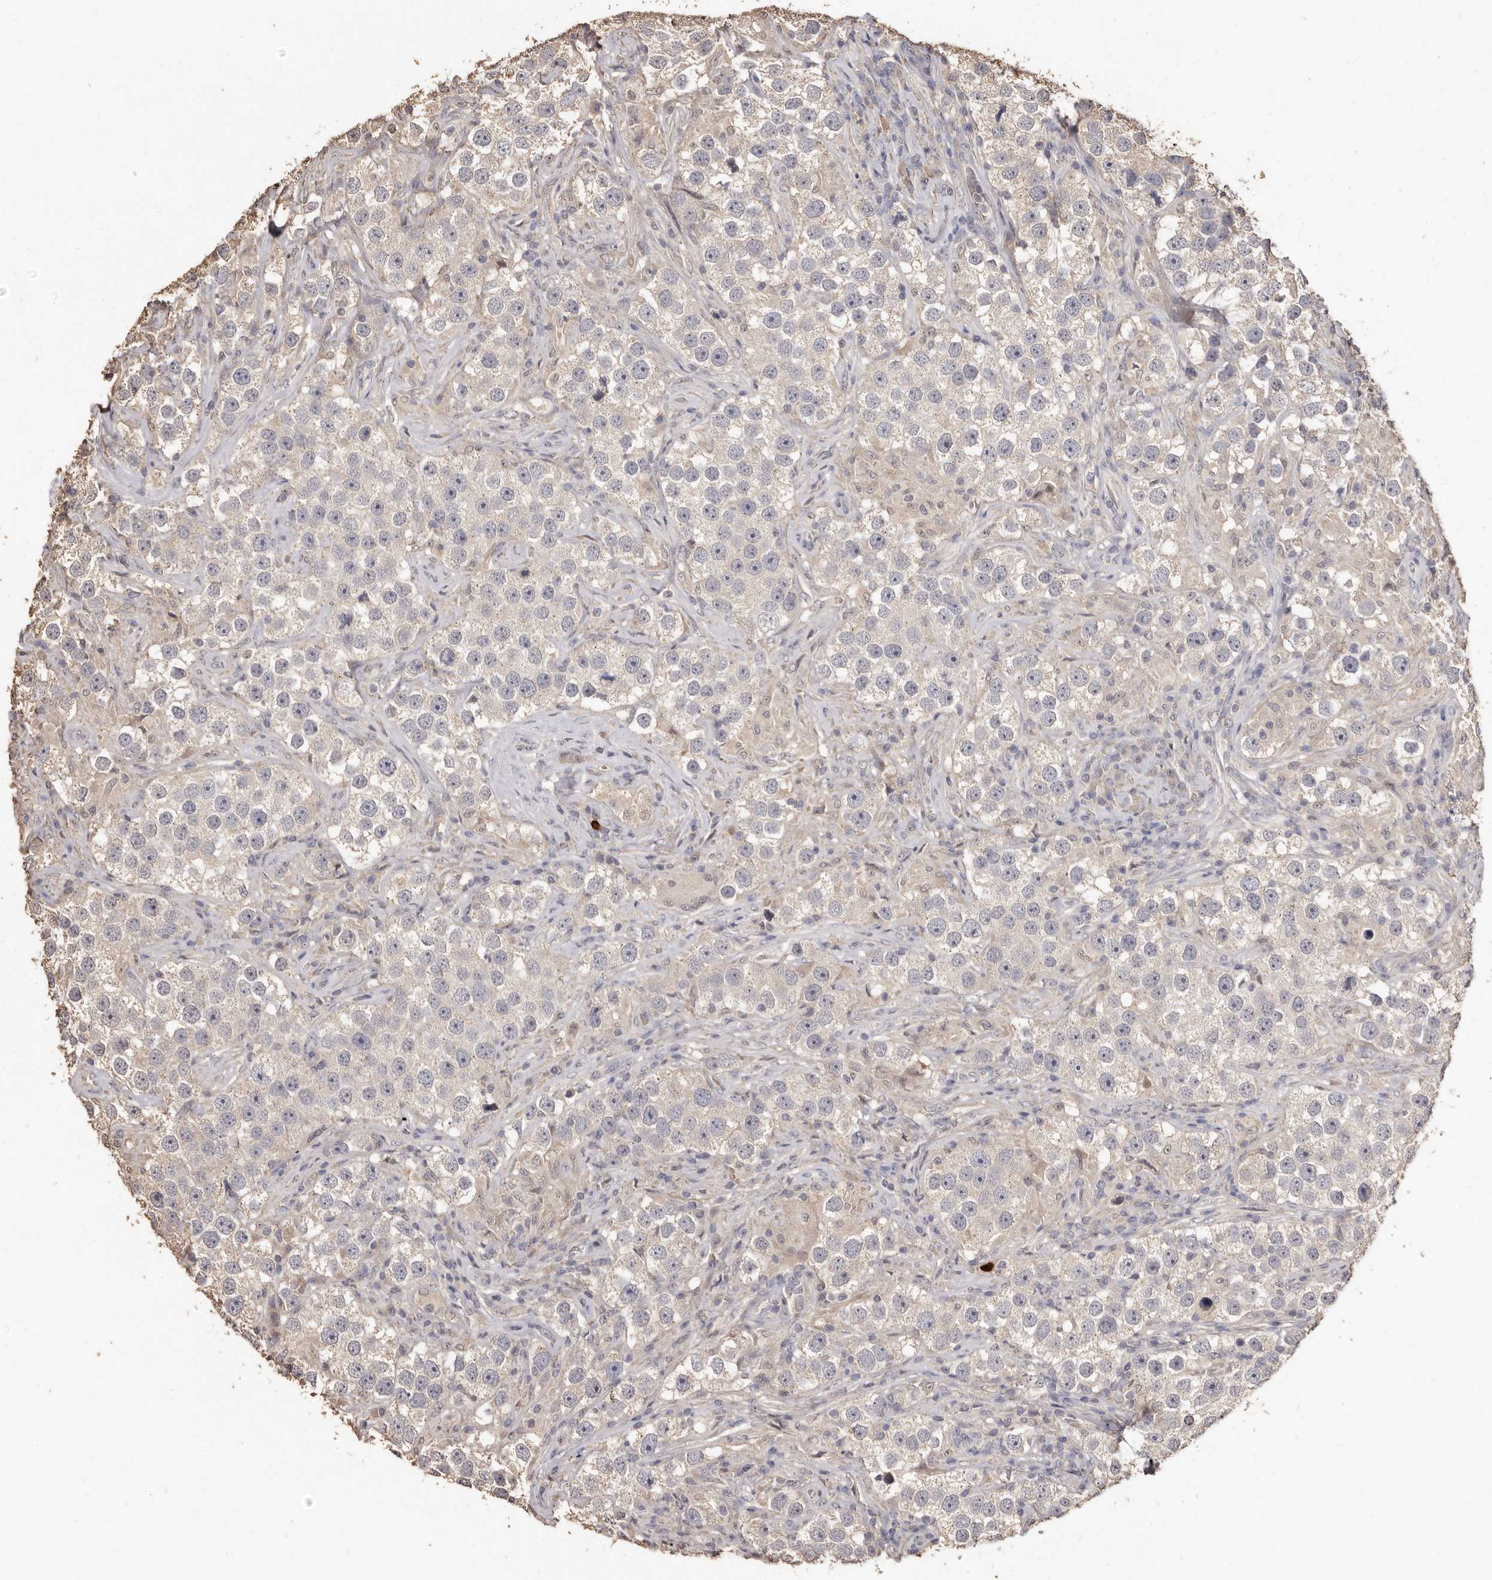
{"staining": {"intensity": "negative", "quantity": "none", "location": "none"}, "tissue": "testis cancer", "cell_type": "Tumor cells", "image_type": "cancer", "snomed": [{"axis": "morphology", "description": "Seminoma, NOS"}, {"axis": "topography", "description": "Testis"}], "caption": "Tumor cells are negative for brown protein staining in testis seminoma.", "gene": "INAVA", "patient": {"sex": "male", "age": 49}}